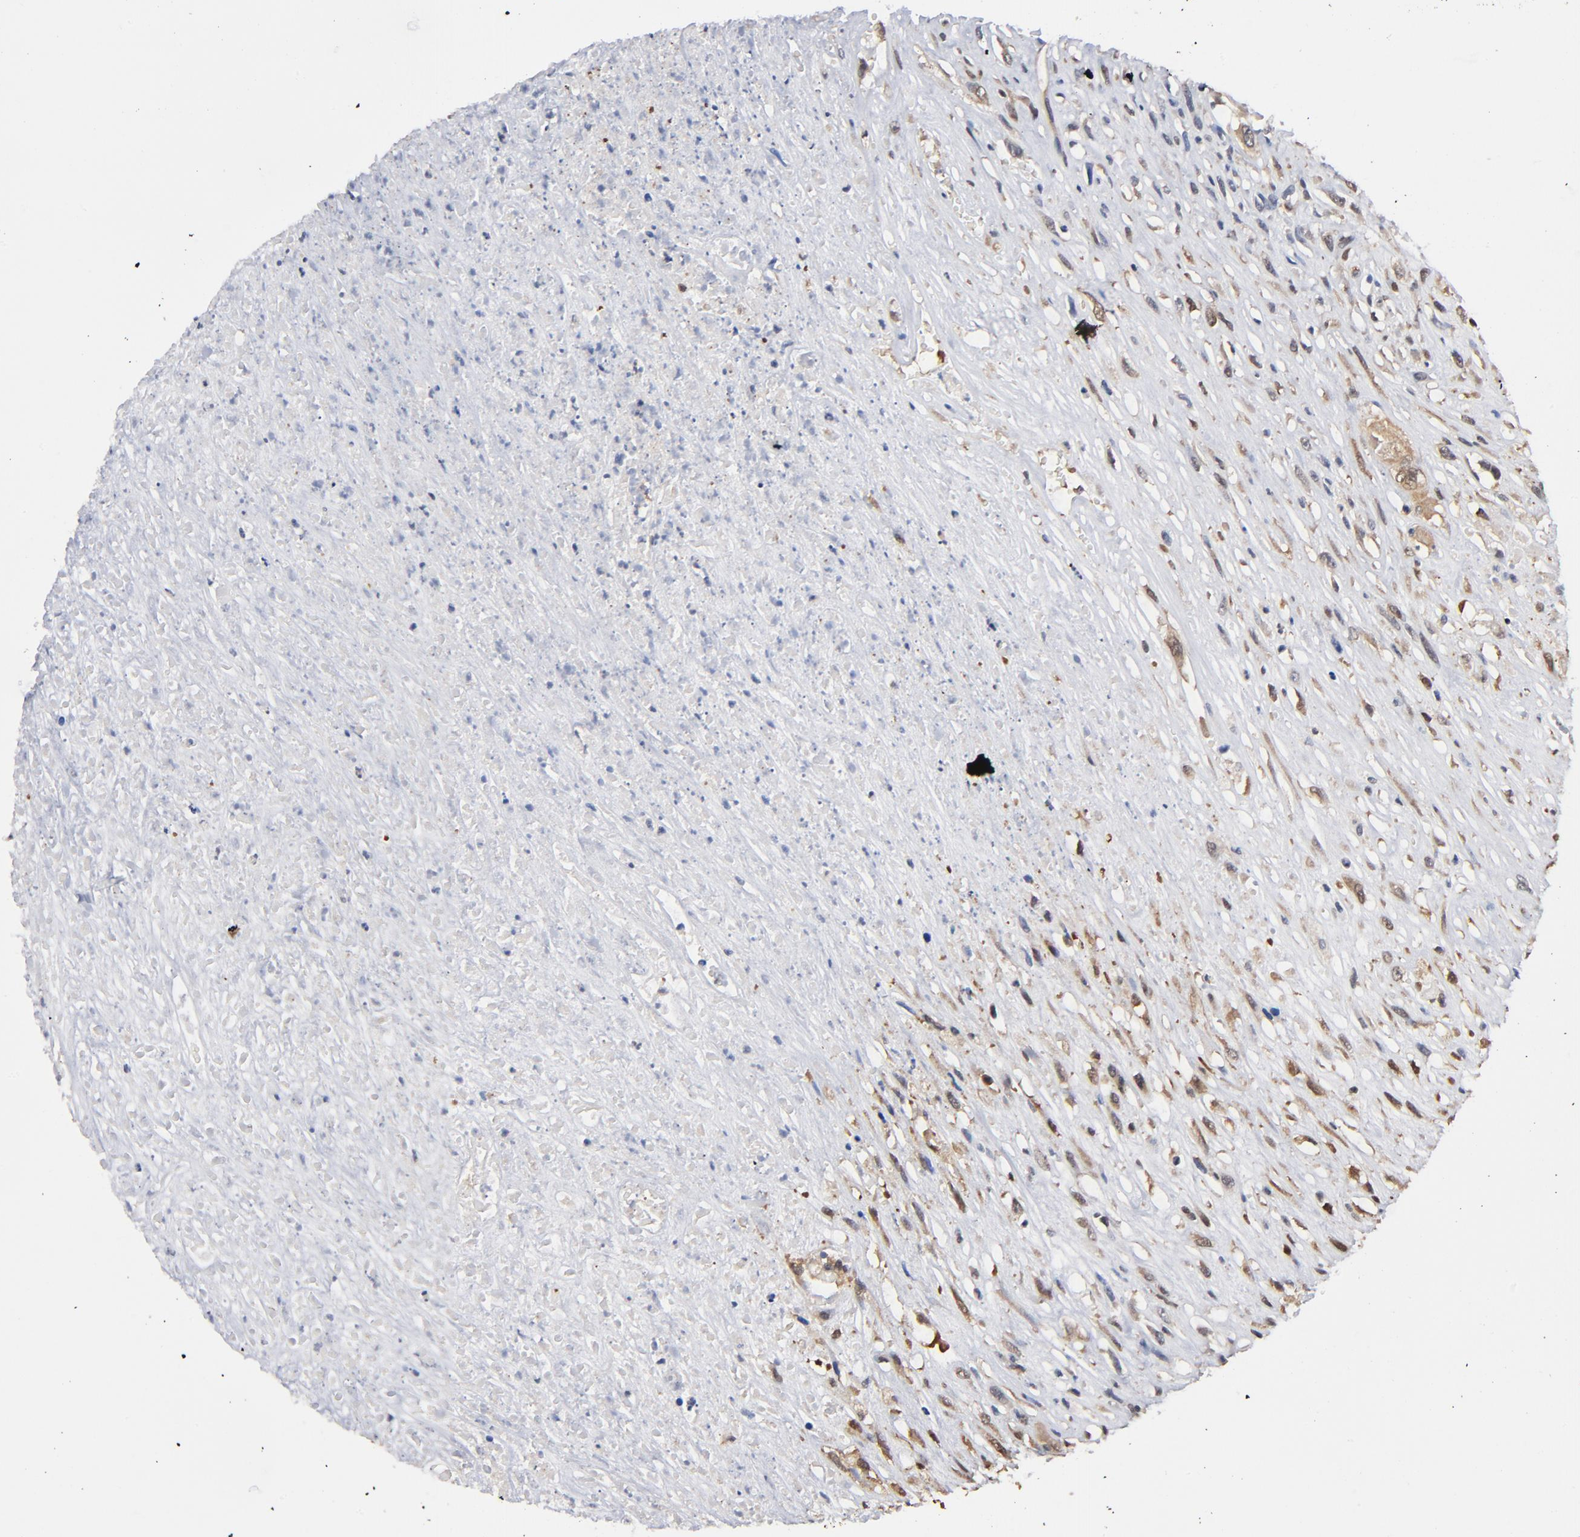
{"staining": {"intensity": "moderate", "quantity": "25%-75%", "location": "cytoplasmic/membranous"}, "tissue": "head and neck cancer", "cell_type": "Tumor cells", "image_type": "cancer", "snomed": [{"axis": "morphology", "description": "Necrosis, NOS"}, {"axis": "morphology", "description": "Neoplasm, malignant, NOS"}, {"axis": "topography", "description": "Salivary gland"}, {"axis": "topography", "description": "Head-Neck"}], "caption": "Immunohistochemistry (IHC) micrograph of head and neck neoplasm (malignant) stained for a protein (brown), which demonstrates medium levels of moderate cytoplasmic/membranous expression in about 25%-75% of tumor cells.", "gene": "MIF", "patient": {"sex": "male", "age": 43}}